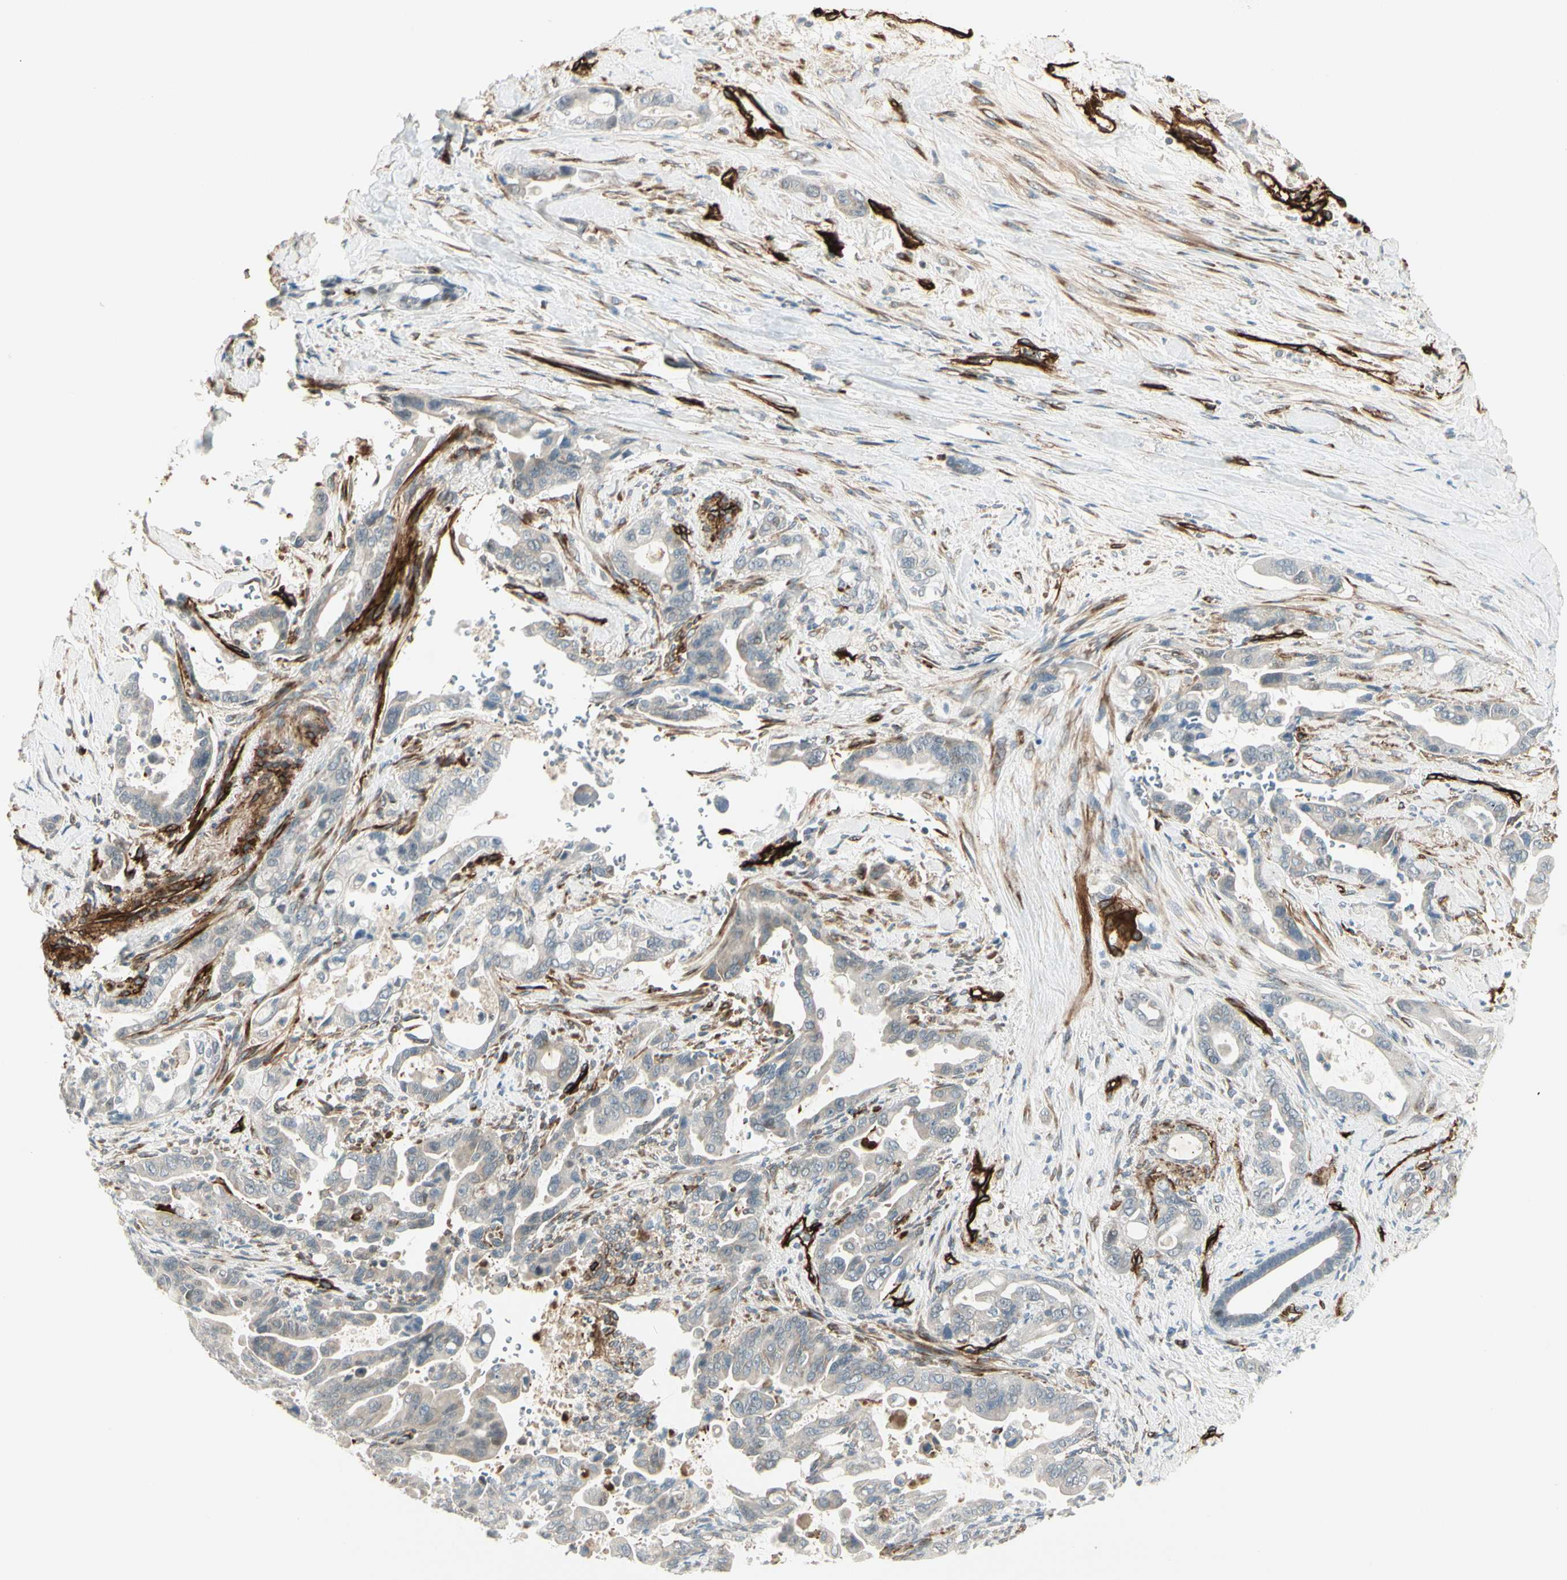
{"staining": {"intensity": "negative", "quantity": "none", "location": "none"}, "tissue": "pancreatic cancer", "cell_type": "Tumor cells", "image_type": "cancer", "snomed": [{"axis": "morphology", "description": "Adenocarcinoma, NOS"}, {"axis": "topography", "description": "Pancreas"}], "caption": "Tumor cells show no significant expression in pancreatic cancer.", "gene": "MCAM", "patient": {"sex": "male", "age": 70}}